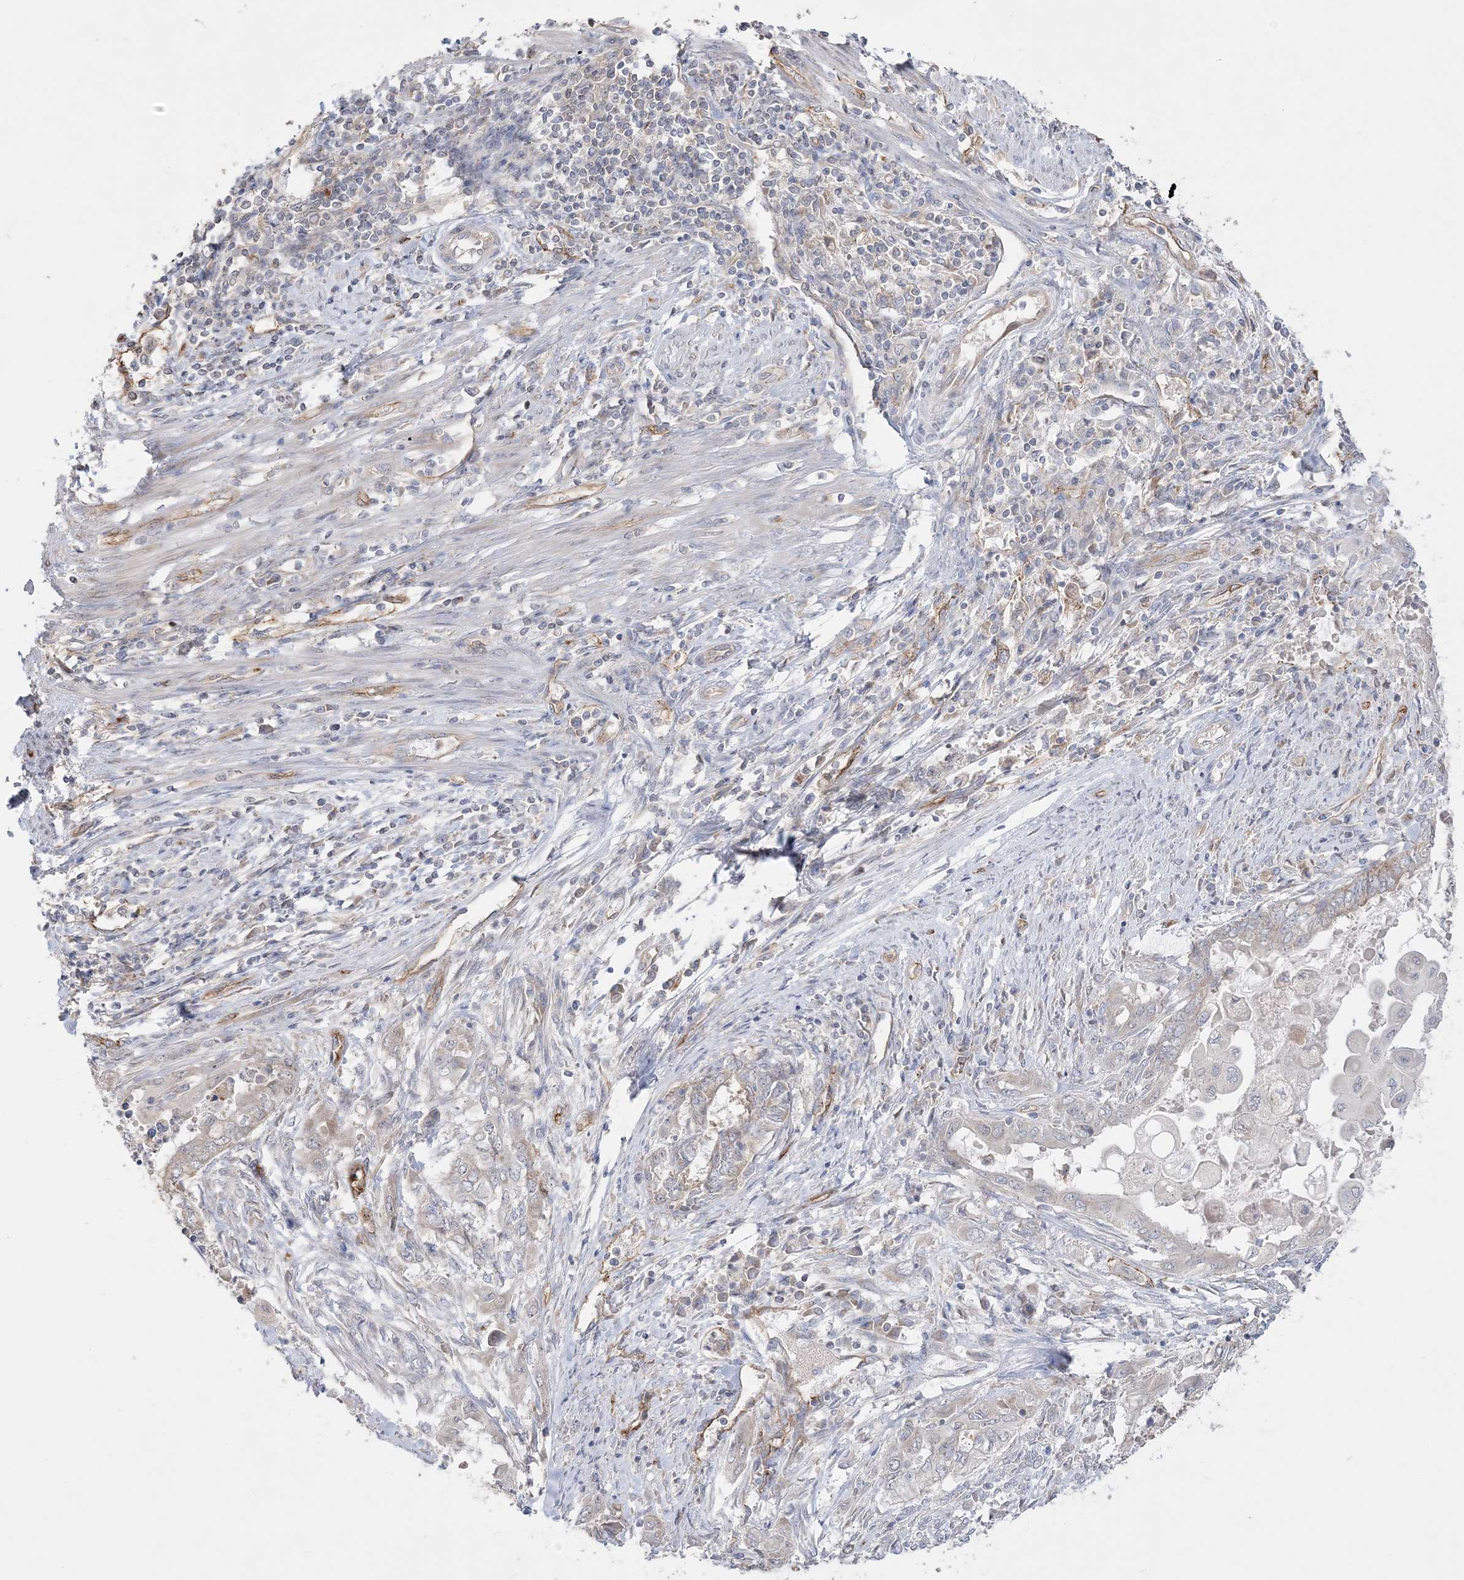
{"staining": {"intensity": "negative", "quantity": "none", "location": "none"}, "tissue": "endometrial cancer", "cell_type": "Tumor cells", "image_type": "cancer", "snomed": [{"axis": "morphology", "description": "Adenocarcinoma, NOS"}, {"axis": "topography", "description": "Uterus"}, {"axis": "topography", "description": "Endometrium"}], "caption": "IHC micrograph of neoplastic tissue: human endometrial cancer stained with DAB (3,3'-diaminobenzidine) demonstrates no significant protein staining in tumor cells.", "gene": "FARSB", "patient": {"sex": "female", "age": 70}}